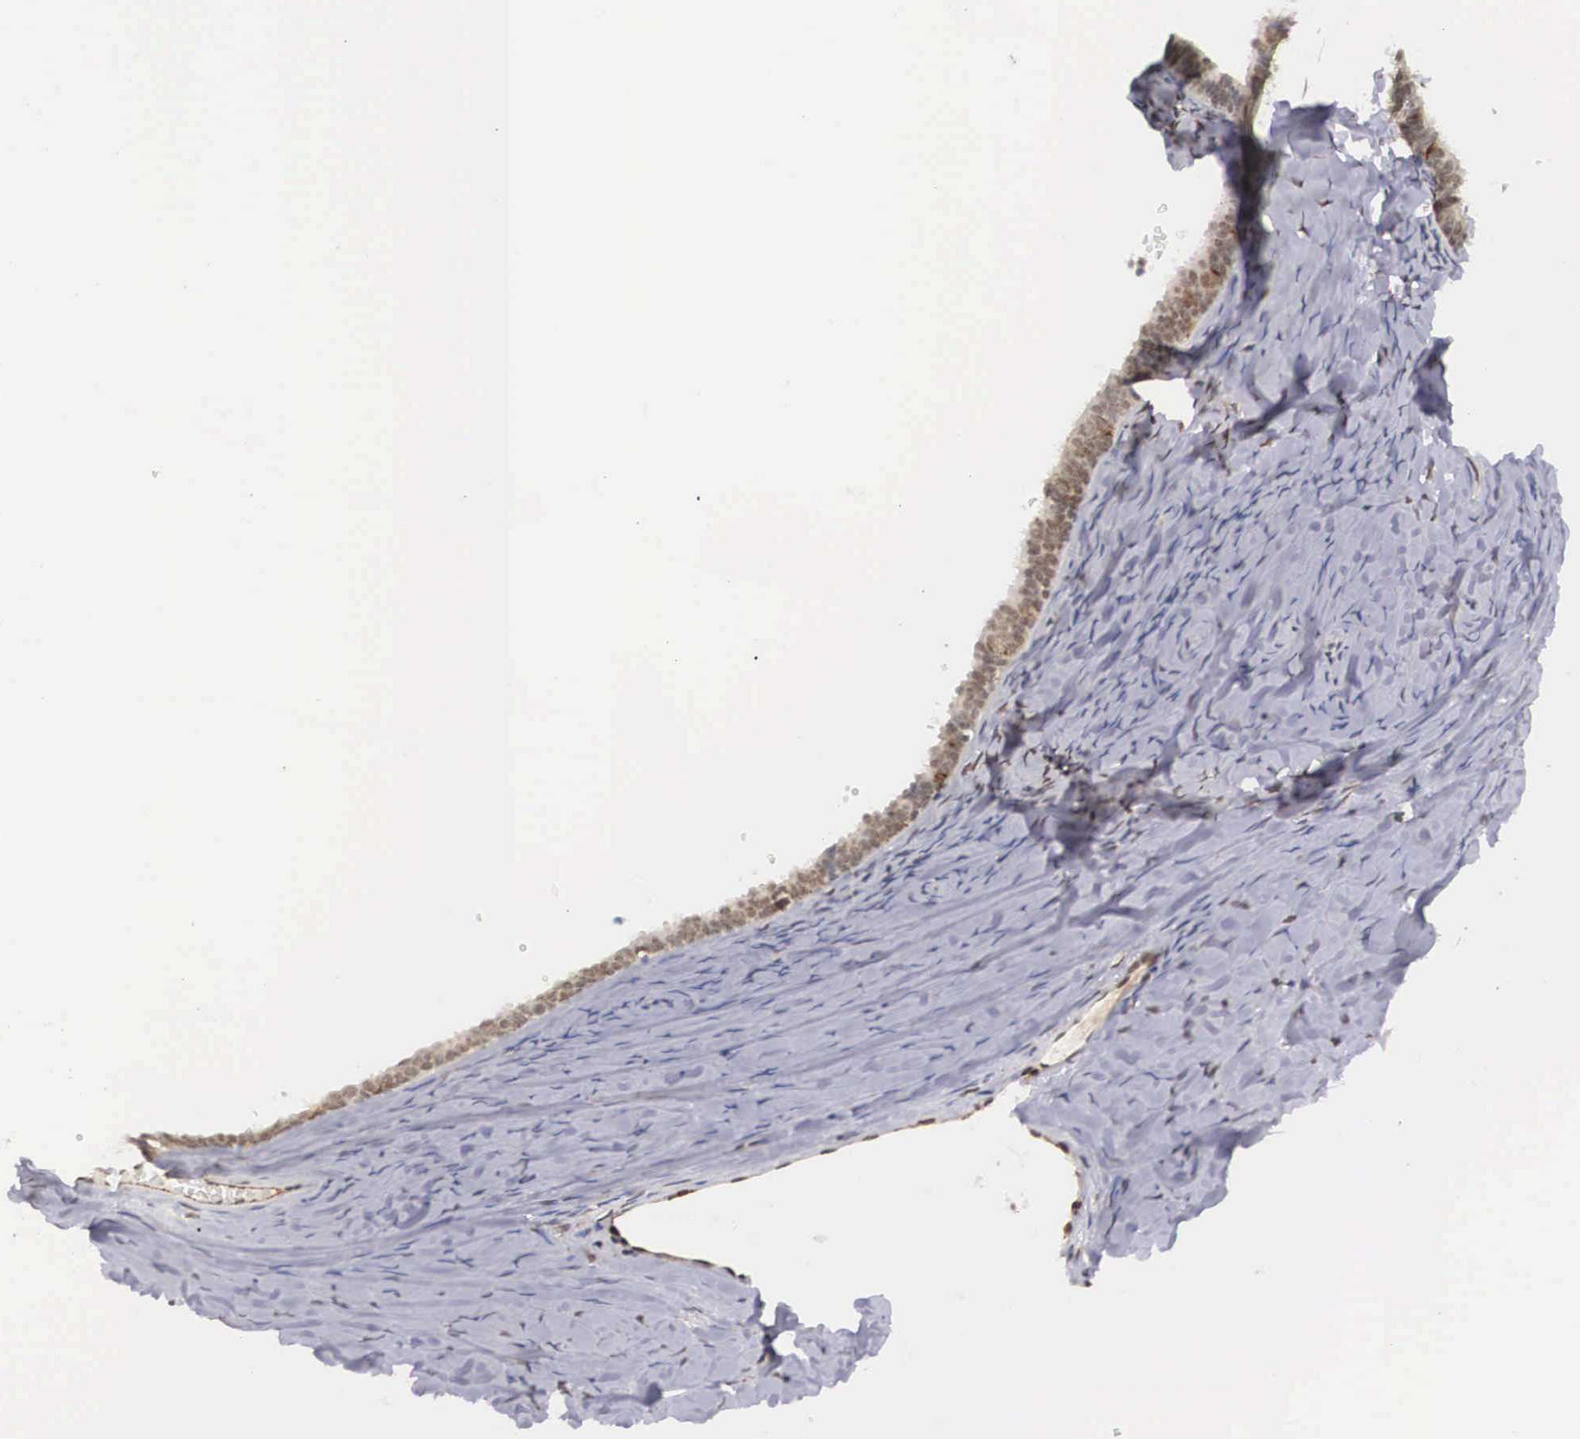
{"staining": {"intensity": "moderate", "quantity": ">75%", "location": "nuclear"}, "tissue": "ovarian cancer", "cell_type": "Tumor cells", "image_type": "cancer", "snomed": [{"axis": "morphology", "description": "Cystadenocarcinoma, serous, NOS"}, {"axis": "topography", "description": "Ovary"}], "caption": "This histopathology image shows ovarian serous cystadenocarcinoma stained with immunohistochemistry (IHC) to label a protein in brown. The nuclear of tumor cells show moderate positivity for the protein. Nuclei are counter-stained blue.", "gene": "MORC2", "patient": {"sex": "female", "age": 71}}